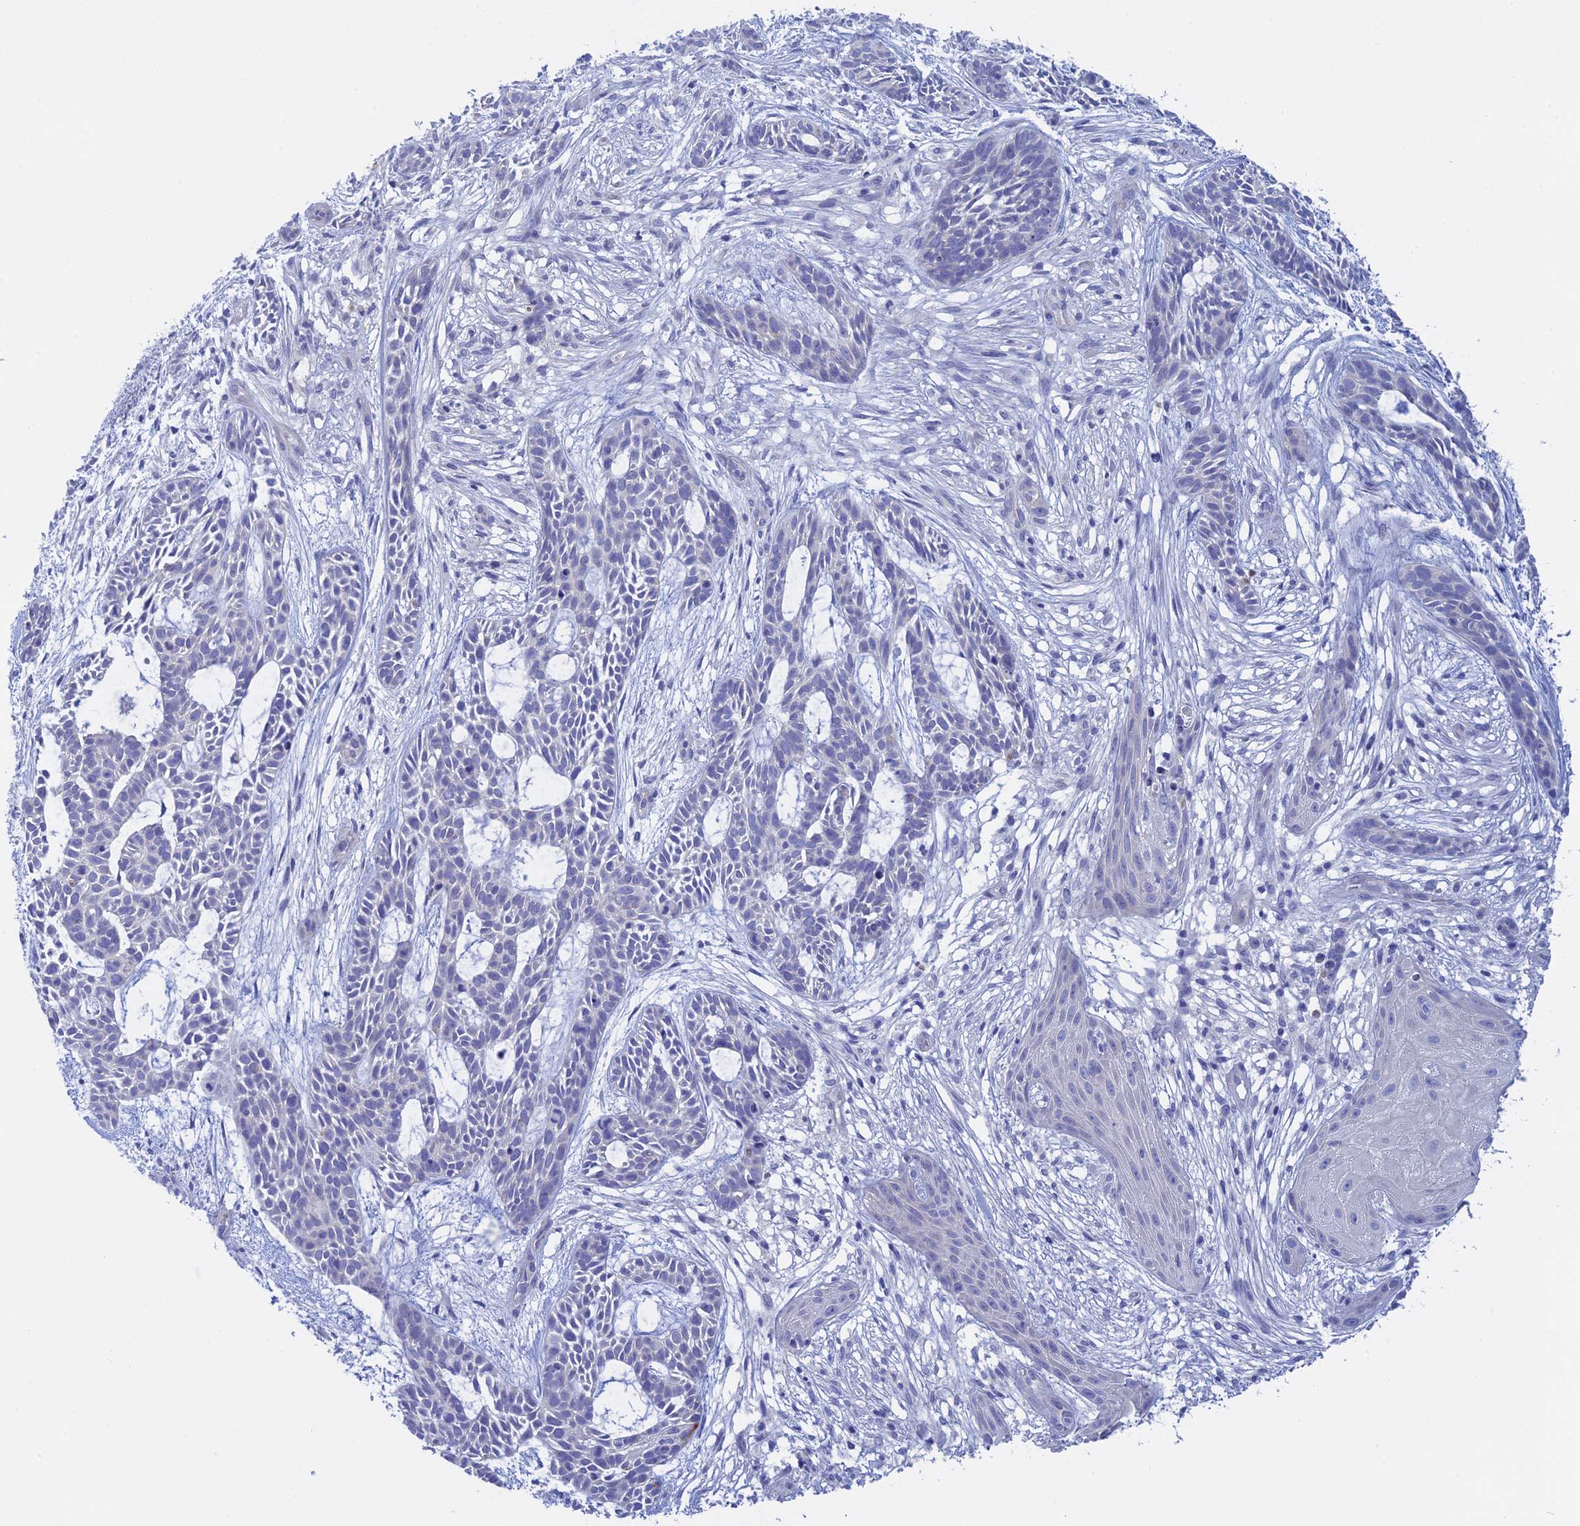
{"staining": {"intensity": "negative", "quantity": "none", "location": "none"}, "tissue": "skin cancer", "cell_type": "Tumor cells", "image_type": "cancer", "snomed": [{"axis": "morphology", "description": "Basal cell carcinoma"}, {"axis": "topography", "description": "Skin"}], "caption": "An image of human skin cancer is negative for staining in tumor cells.", "gene": "BTBD19", "patient": {"sex": "male", "age": 89}}